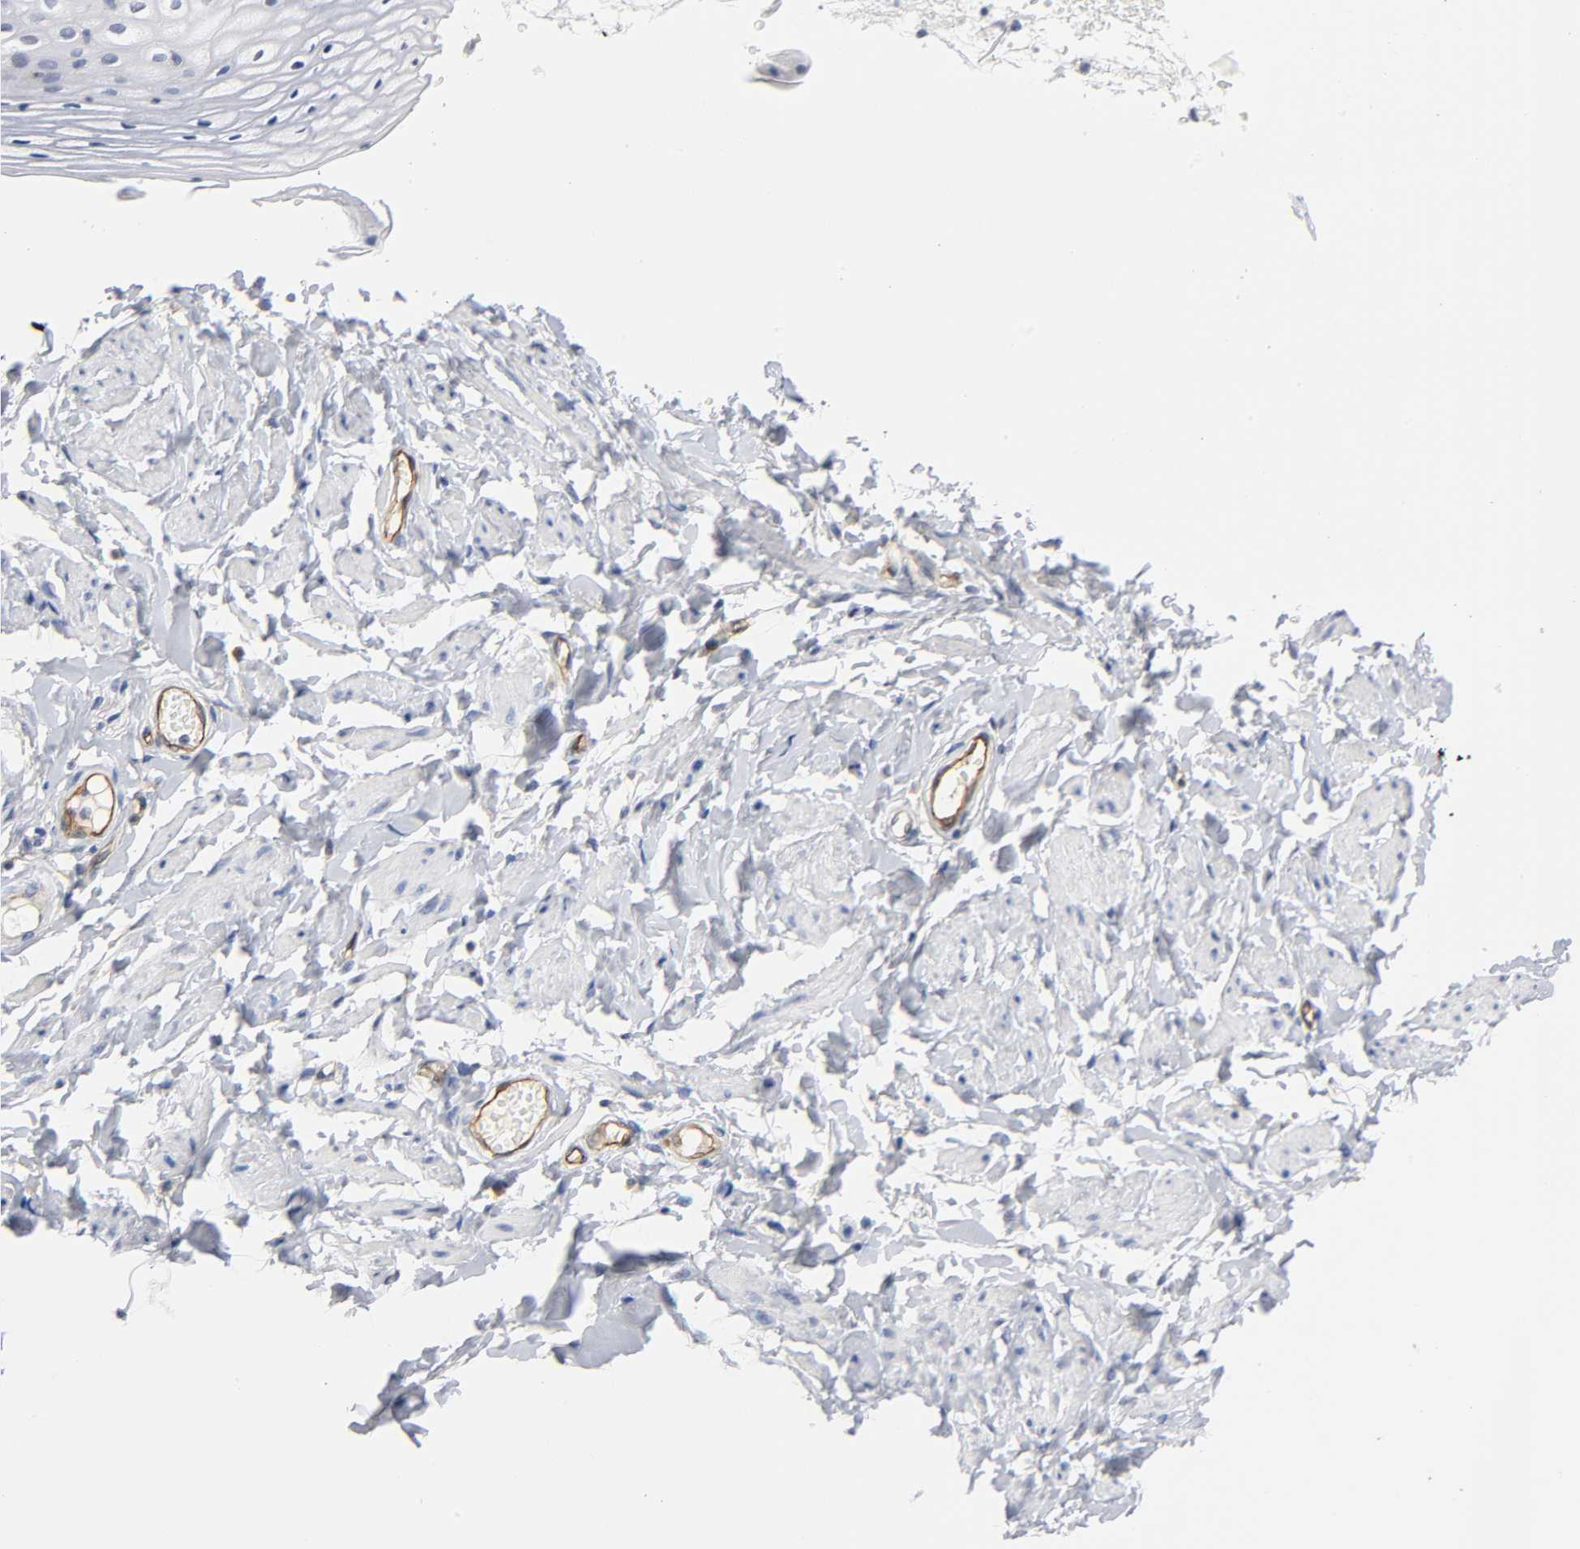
{"staining": {"intensity": "negative", "quantity": "none", "location": "none"}, "tissue": "vagina", "cell_type": "Squamous epithelial cells", "image_type": "normal", "snomed": [{"axis": "morphology", "description": "Normal tissue, NOS"}, {"axis": "topography", "description": "Vagina"}], "caption": "Immunohistochemistry histopathology image of normal vagina: human vagina stained with DAB (3,3'-diaminobenzidine) displays no significant protein expression in squamous epithelial cells.", "gene": "ICAM1", "patient": {"sex": "female", "age": 55}}